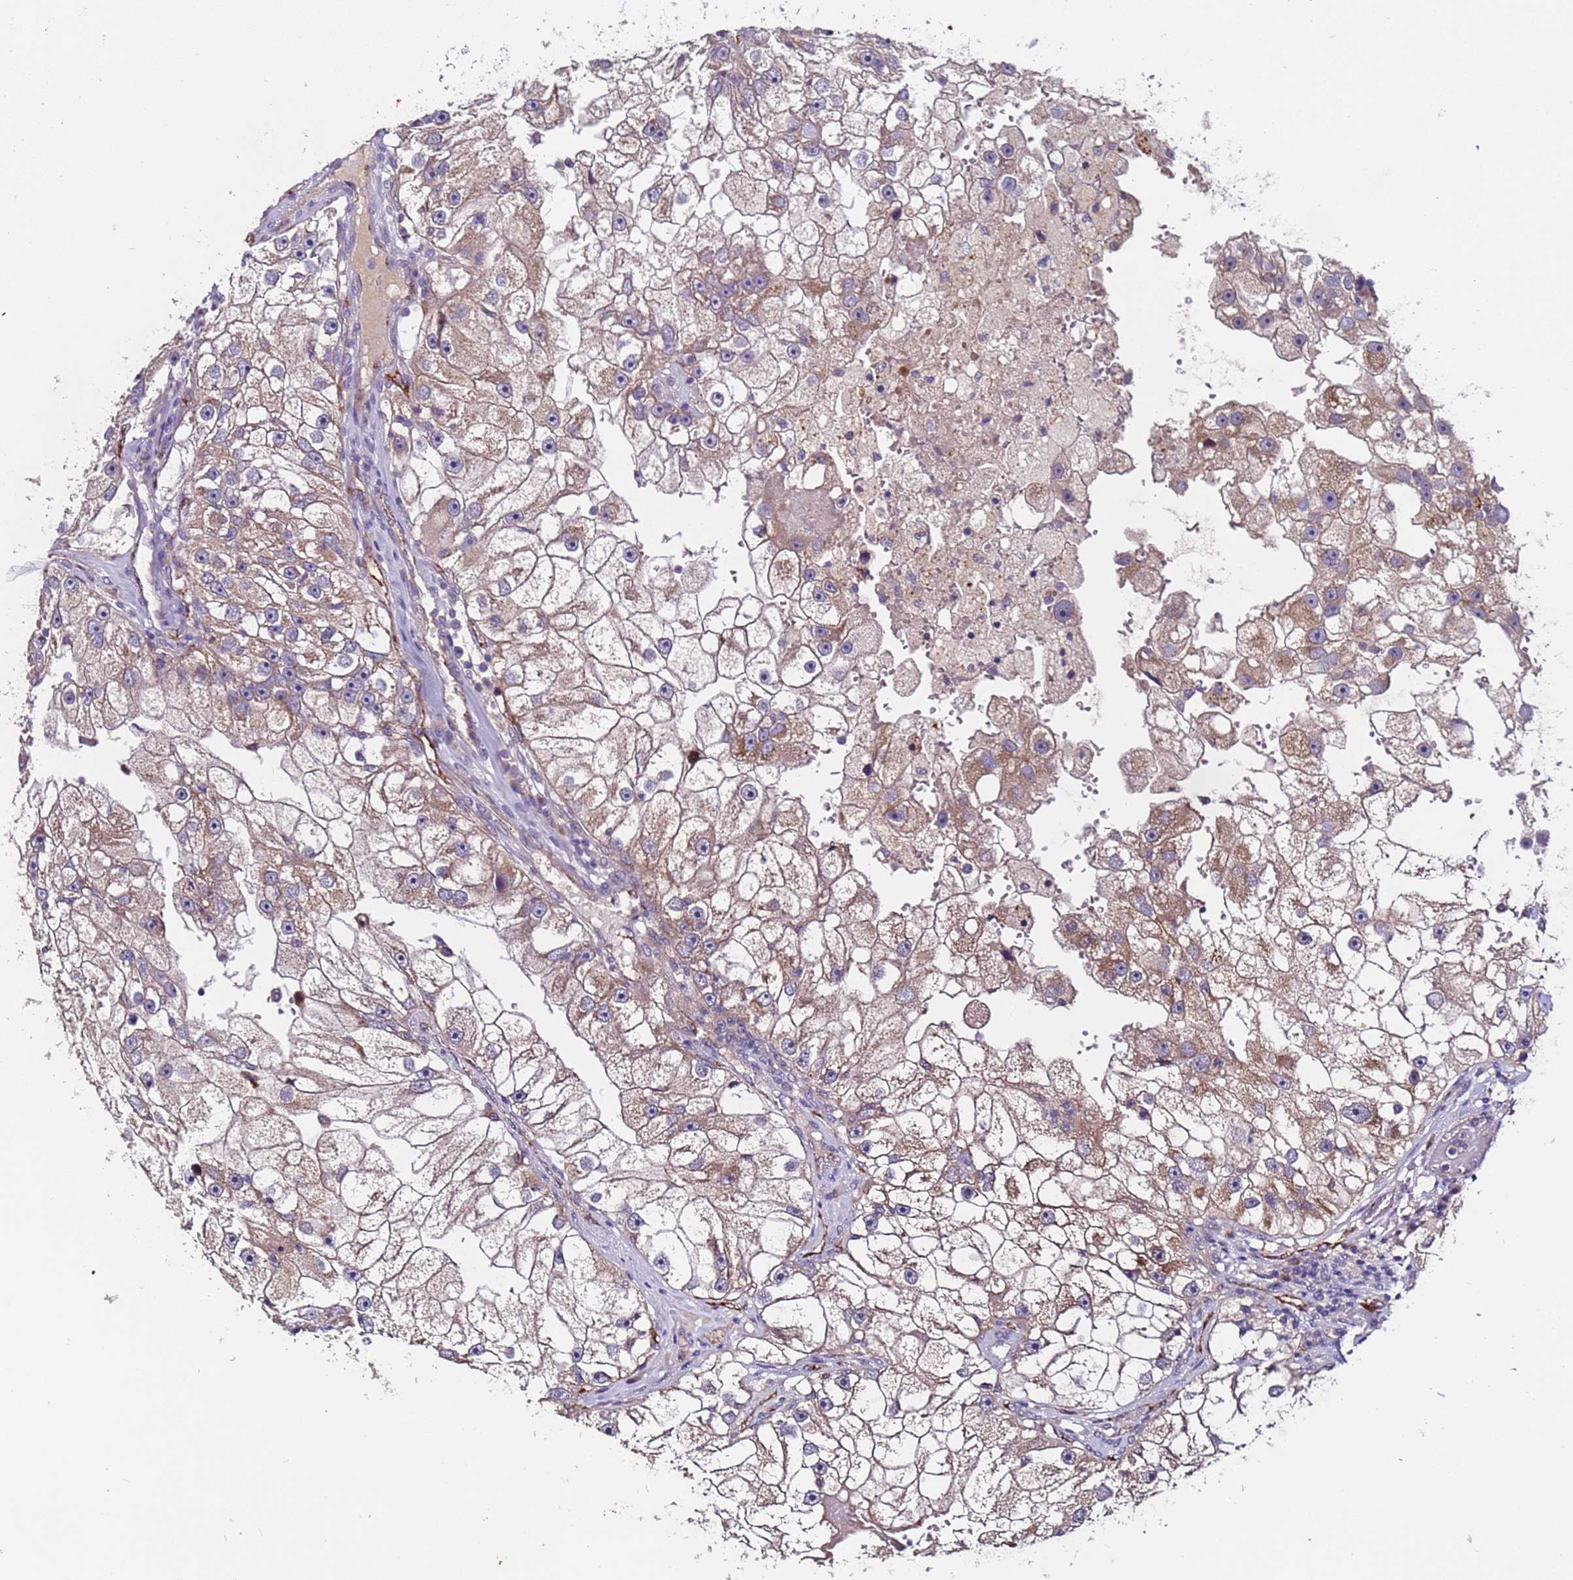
{"staining": {"intensity": "weak", "quantity": ">75%", "location": "cytoplasmic/membranous"}, "tissue": "renal cancer", "cell_type": "Tumor cells", "image_type": "cancer", "snomed": [{"axis": "morphology", "description": "Adenocarcinoma, NOS"}, {"axis": "topography", "description": "Kidney"}], "caption": "Immunohistochemical staining of adenocarcinoma (renal) shows low levels of weak cytoplasmic/membranous staining in about >75% of tumor cells.", "gene": "ZNF248", "patient": {"sex": "male", "age": 63}}